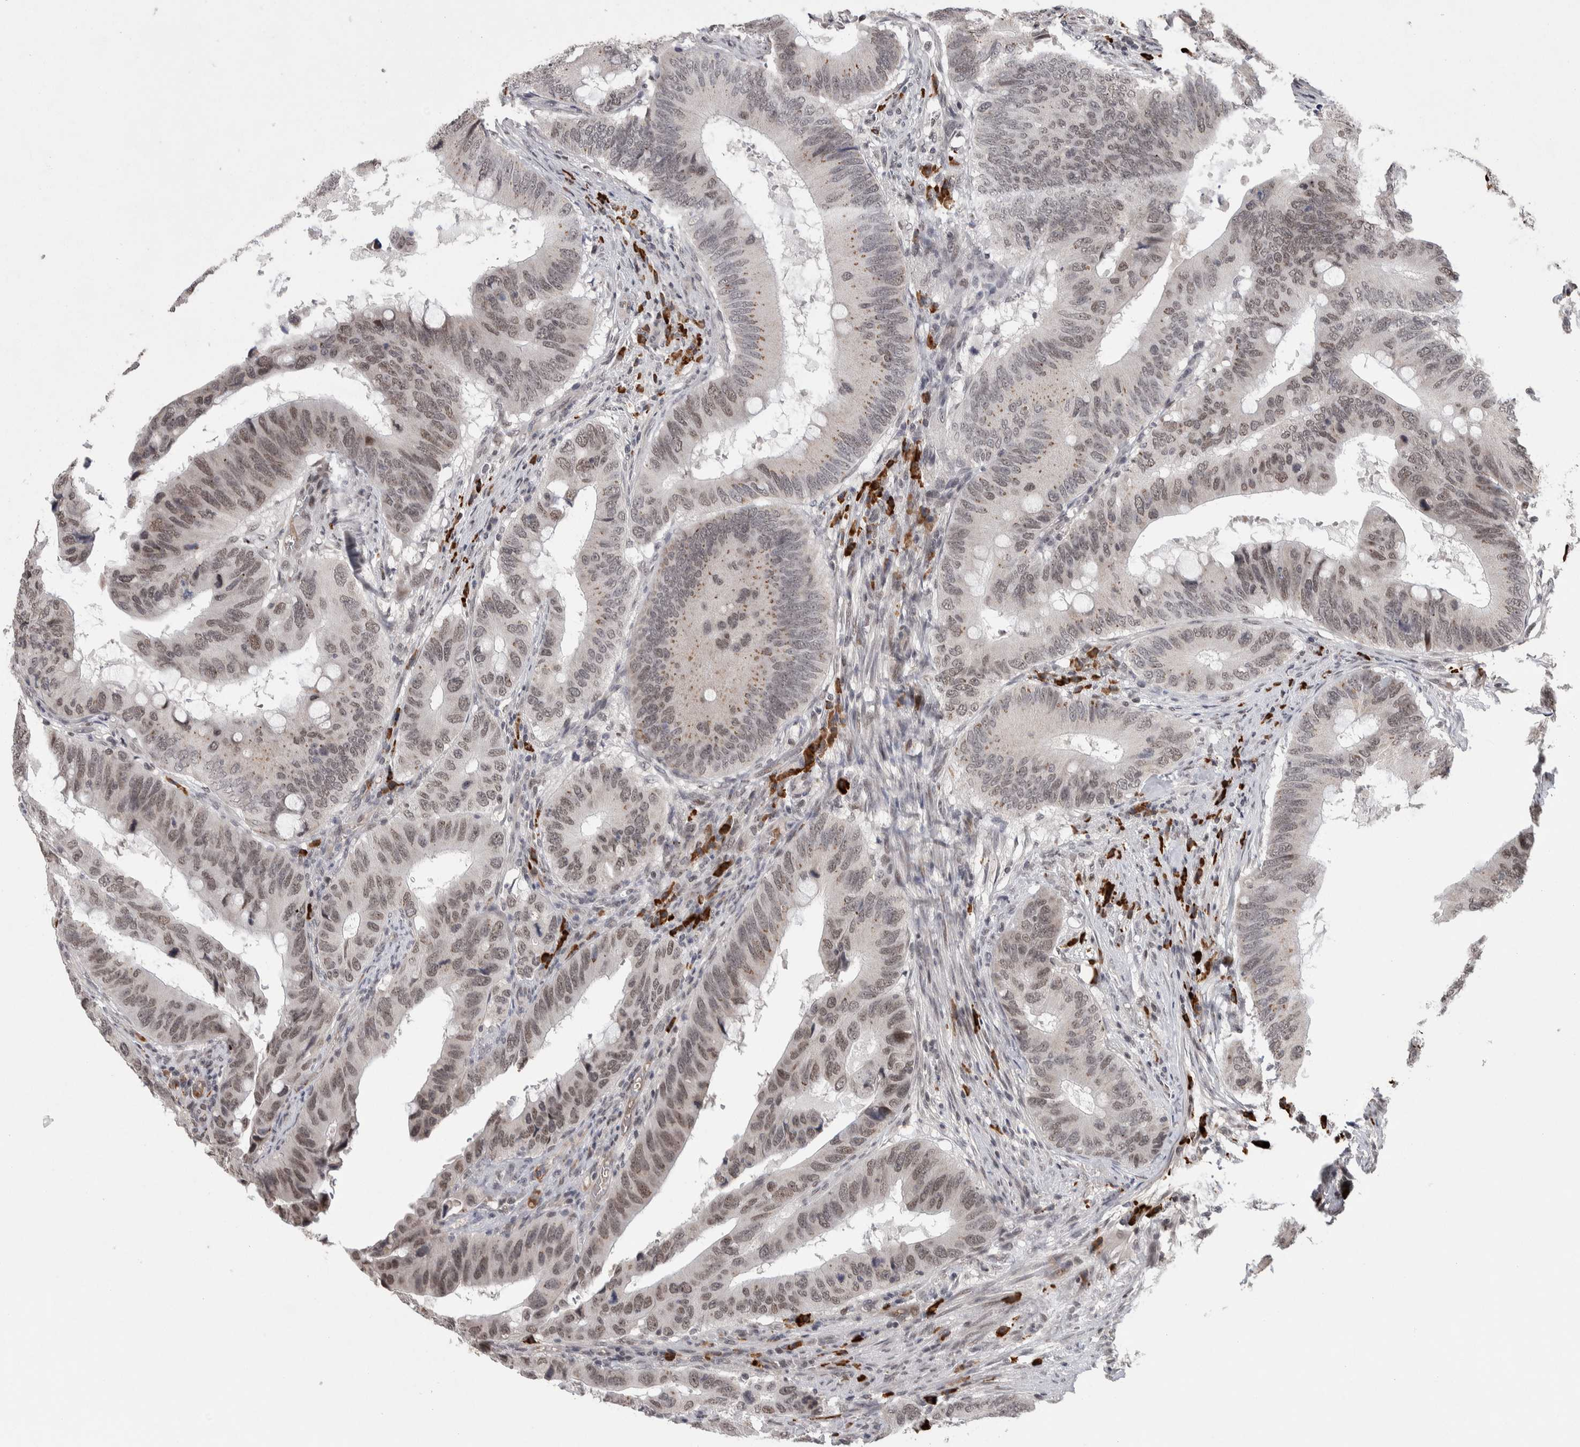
{"staining": {"intensity": "moderate", "quantity": "25%-75%", "location": "nuclear"}, "tissue": "colorectal cancer", "cell_type": "Tumor cells", "image_type": "cancer", "snomed": [{"axis": "morphology", "description": "Adenocarcinoma, NOS"}, {"axis": "topography", "description": "Colon"}], "caption": "IHC photomicrograph of colorectal adenocarcinoma stained for a protein (brown), which shows medium levels of moderate nuclear expression in about 25%-75% of tumor cells.", "gene": "ZNF592", "patient": {"sex": "male", "age": 71}}